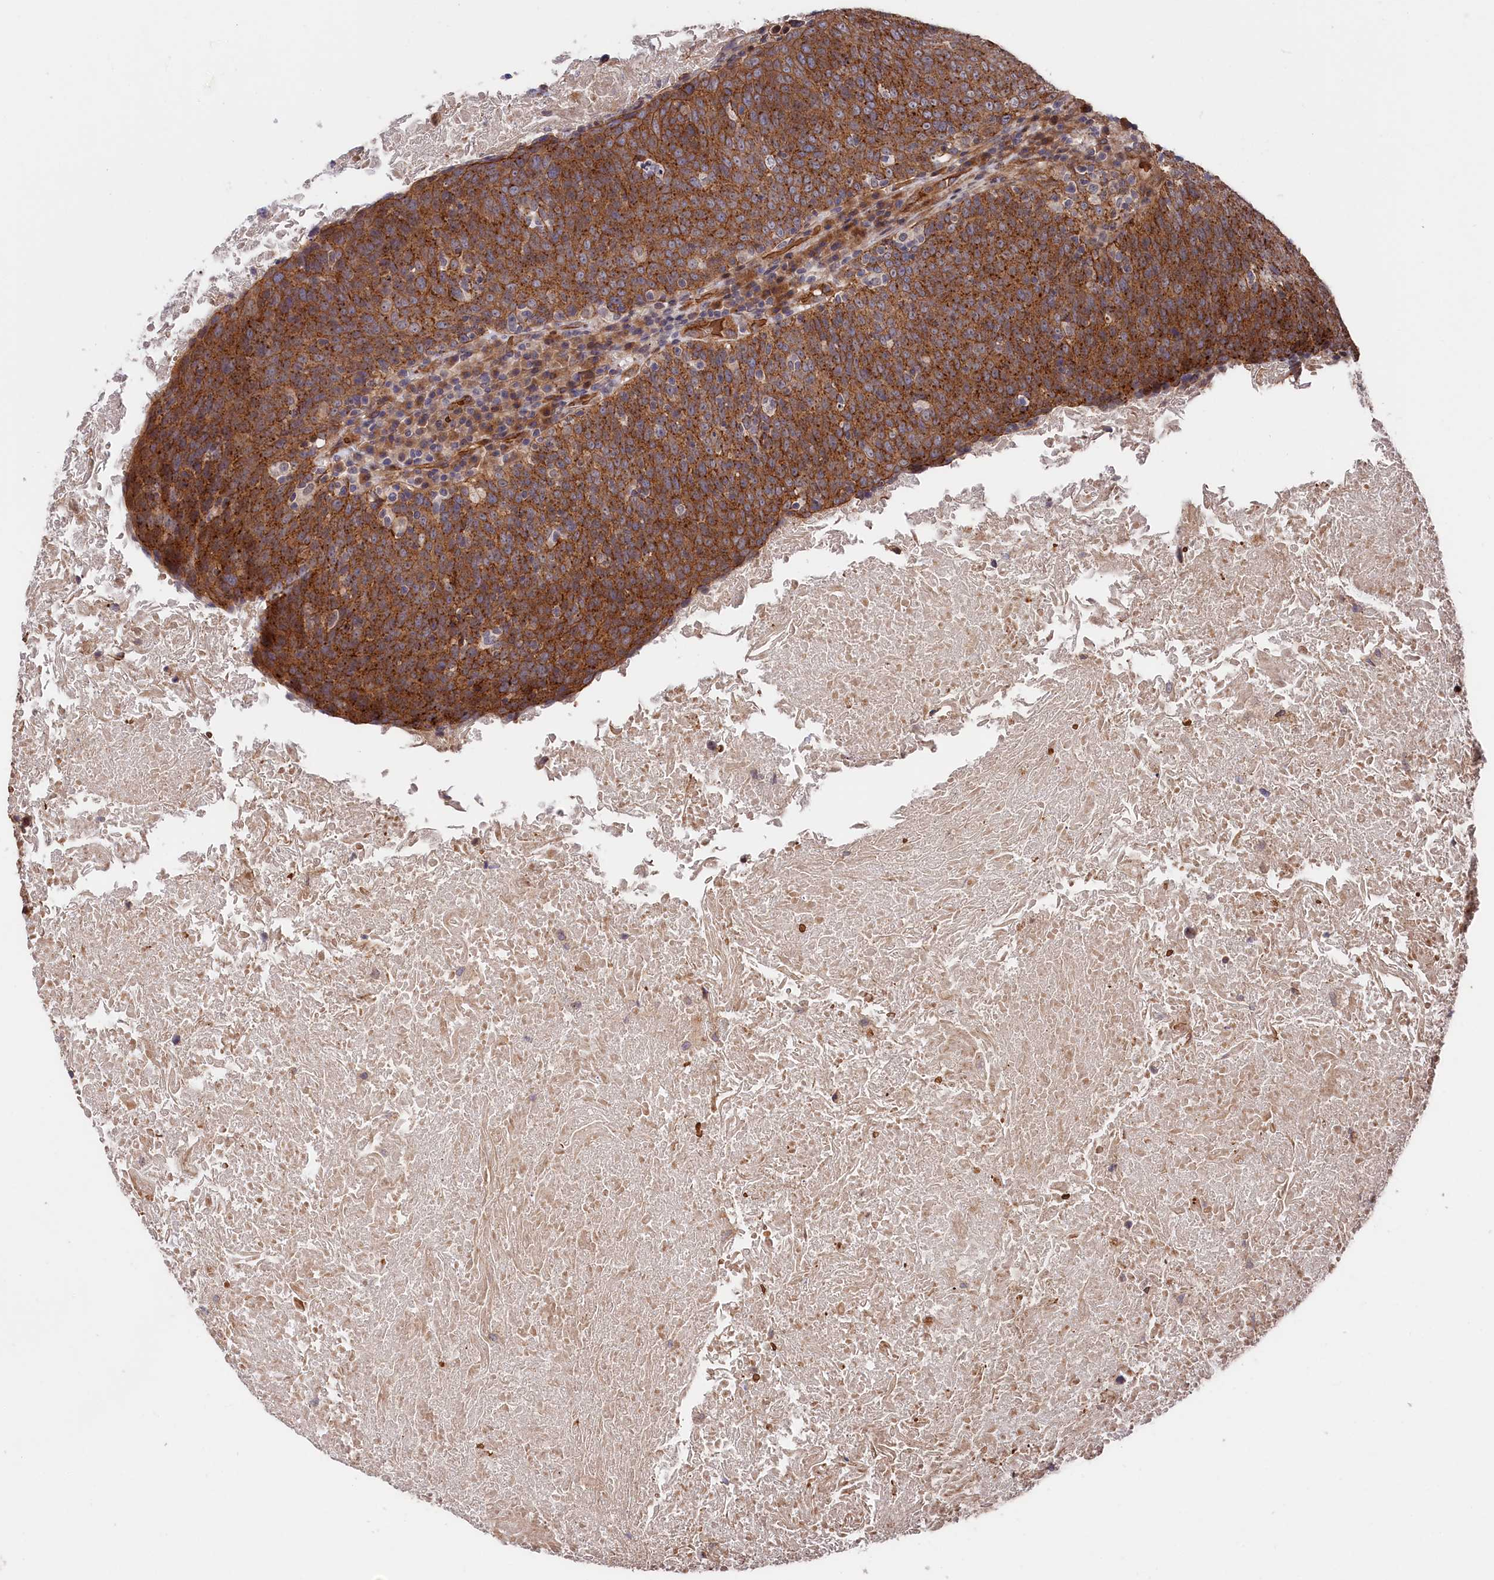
{"staining": {"intensity": "strong", "quantity": ">75%", "location": "cytoplasmic/membranous"}, "tissue": "head and neck cancer", "cell_type": "Tumor cells", "image_type": "cancer", "snomed": [{"axis": "morphology", "description": "Squamous cell carcinoma, NOS"}, {"axis": "morphology", "description": "Squamous cell carcinoma, metastatic, NOS"}, {"axis": "topography", "description": "Lymph node"}, {"axis": "topography", "description": "Head-Neck"}], "caption": "A high-resolution micrograph shows immunohistochemistry staining of squamous cell carcinoma (head and neck), which demonstrates strong cytoplasmic/membranous positivity in about >75% of tumor cells. (Stains: DAB (3,3'-diaminobenzidine) in brown, nuclei in blue, Microscopy: brightfield microscopy at high magnification).", "gene": "TNKS1BP1", "patient": {"sex": "male", "age": 62}}